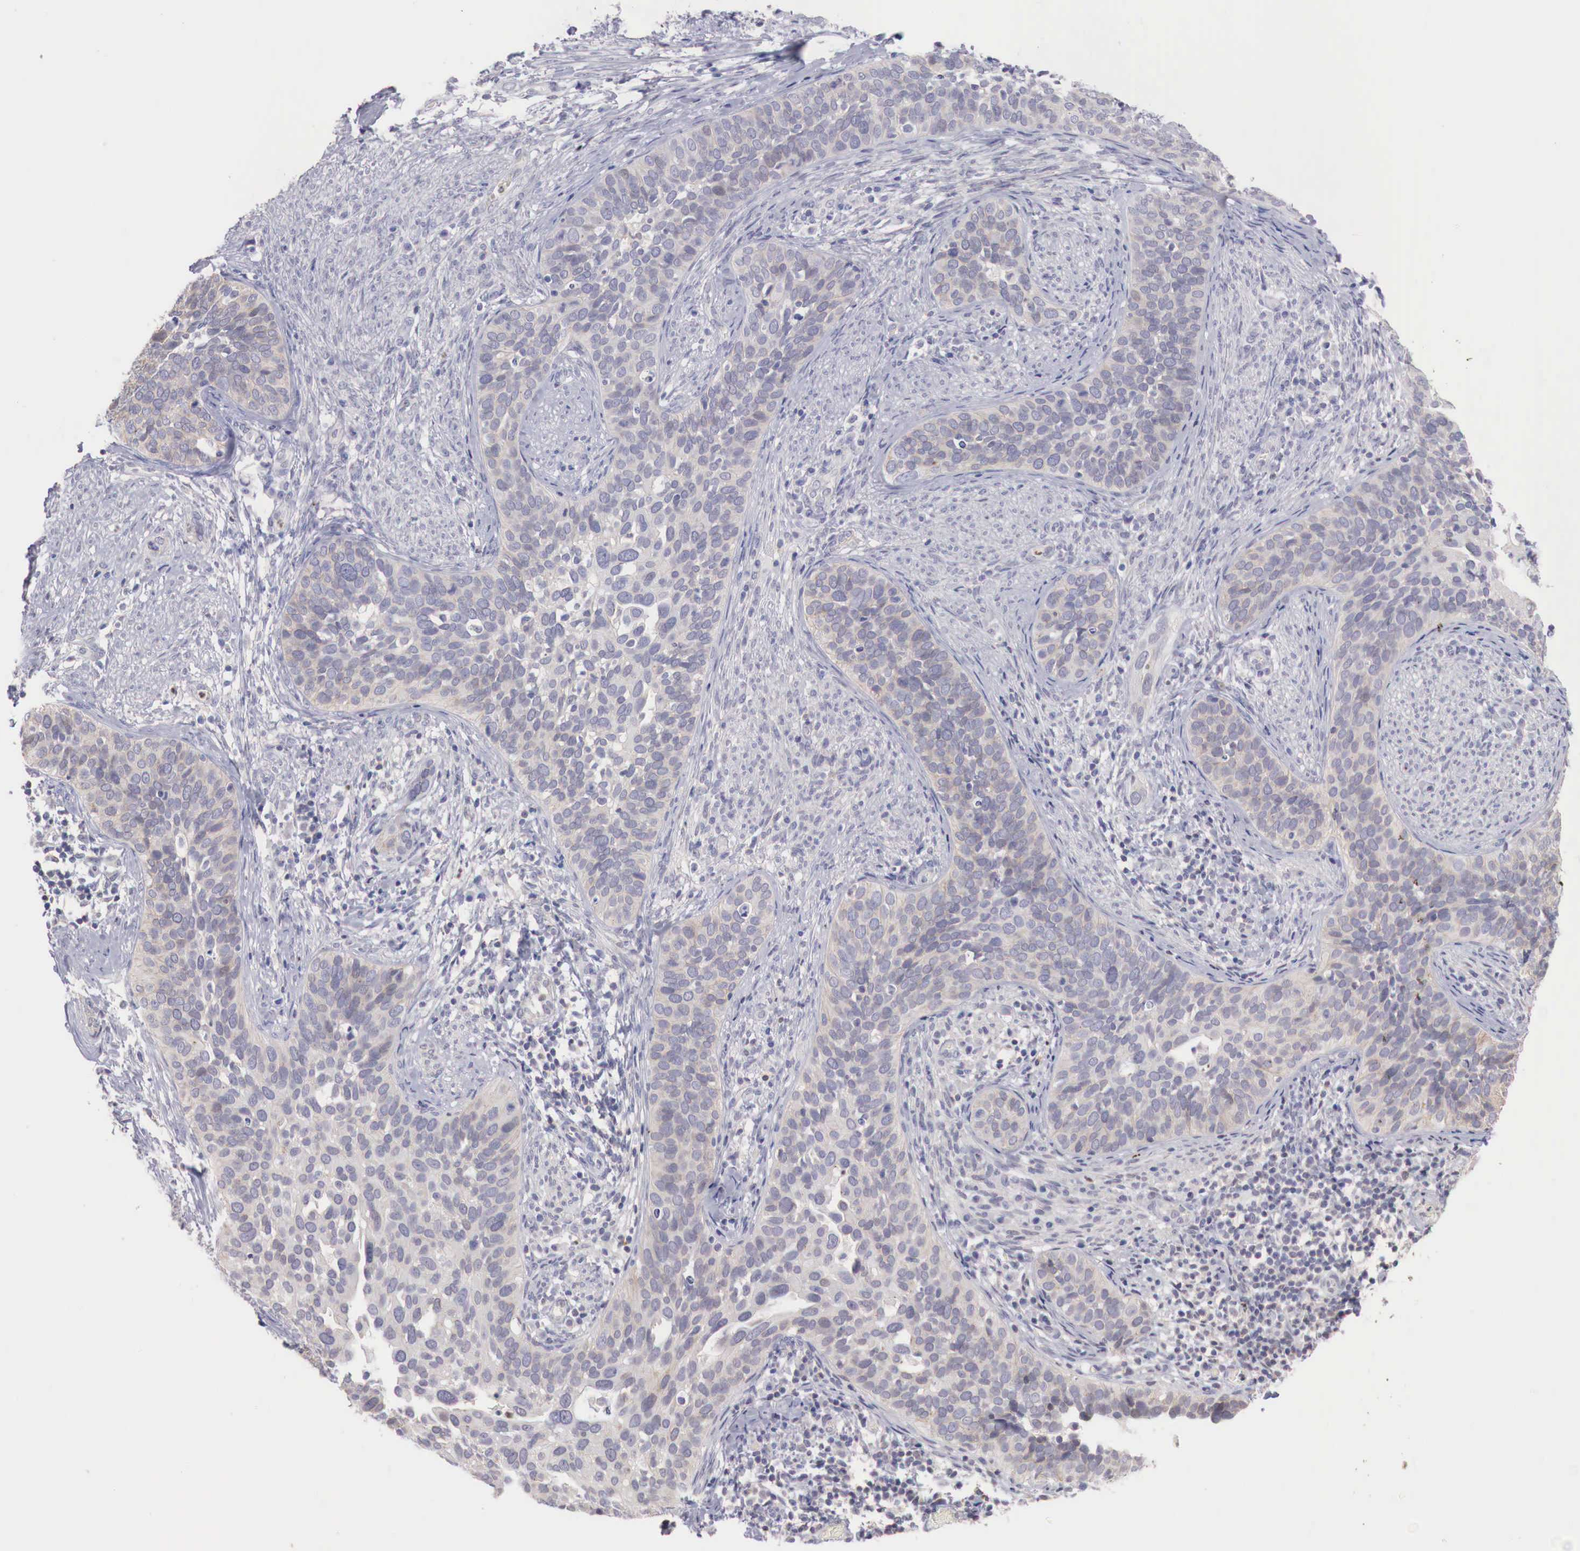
{"staining": {"intensity": "negative", "quantity": "none", "location": "none"}, "tissue": "cervical cancer", "cell_type": "Tumor cells", "image_type": "cancer", "snomed": [{"axis": "morphology", "description": "Squamous cell carcinoma, NOS"}, {"axis": "topography", "description": "Cervix"}], "caption": "DAB immunohistochemical staining of cervical cancer (squamous cell carcinoma) shows no significant positivity in tumor cells.", "gene": "TRIM13", "patient": {"sex": "female", "age": 31}}